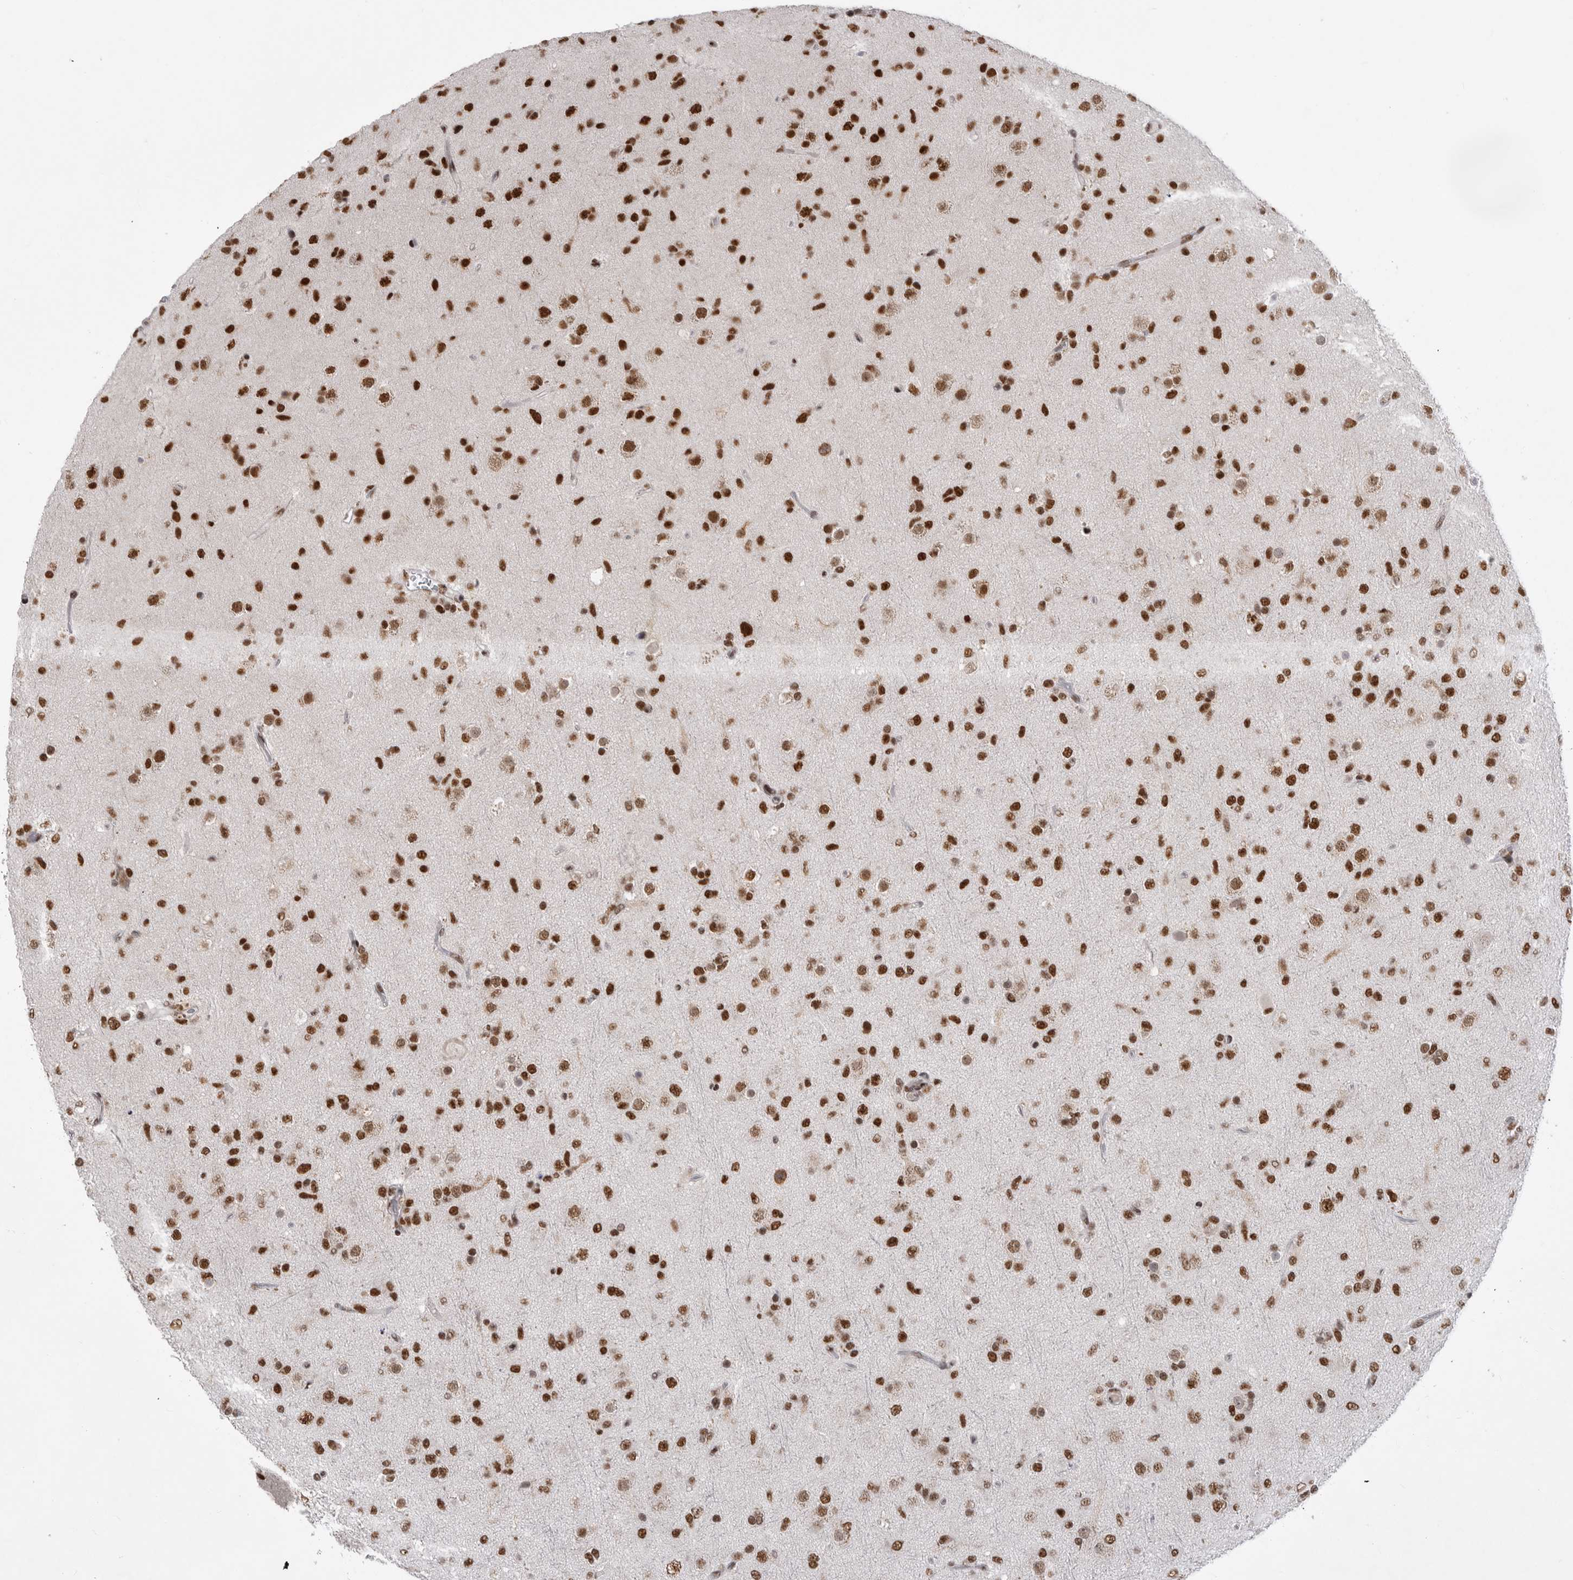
{"staining": {"intensity": "strong", "quantity": ">75%", "location": "nuclear"}, "tissue": "glioma", "cell_type": "Tumor cells", "image_type": "cancer", "snomed": [{"axis": "morphology", "description": "Glioma, malignant, Low grade"}, {"axis": "topography", "description": "Brain"}], "caption": "IHC (DAB (3,3'-diaminobenzidine)) staining of low-grade glioma (malignant) shows strong nuclear protein expression in about >75% of tumor cells. (DAB IHC, brown staining for protein, blue staining for nuclei).", "gene": "PPP1R8", "patient": {"sex": "male", "age": 65}}